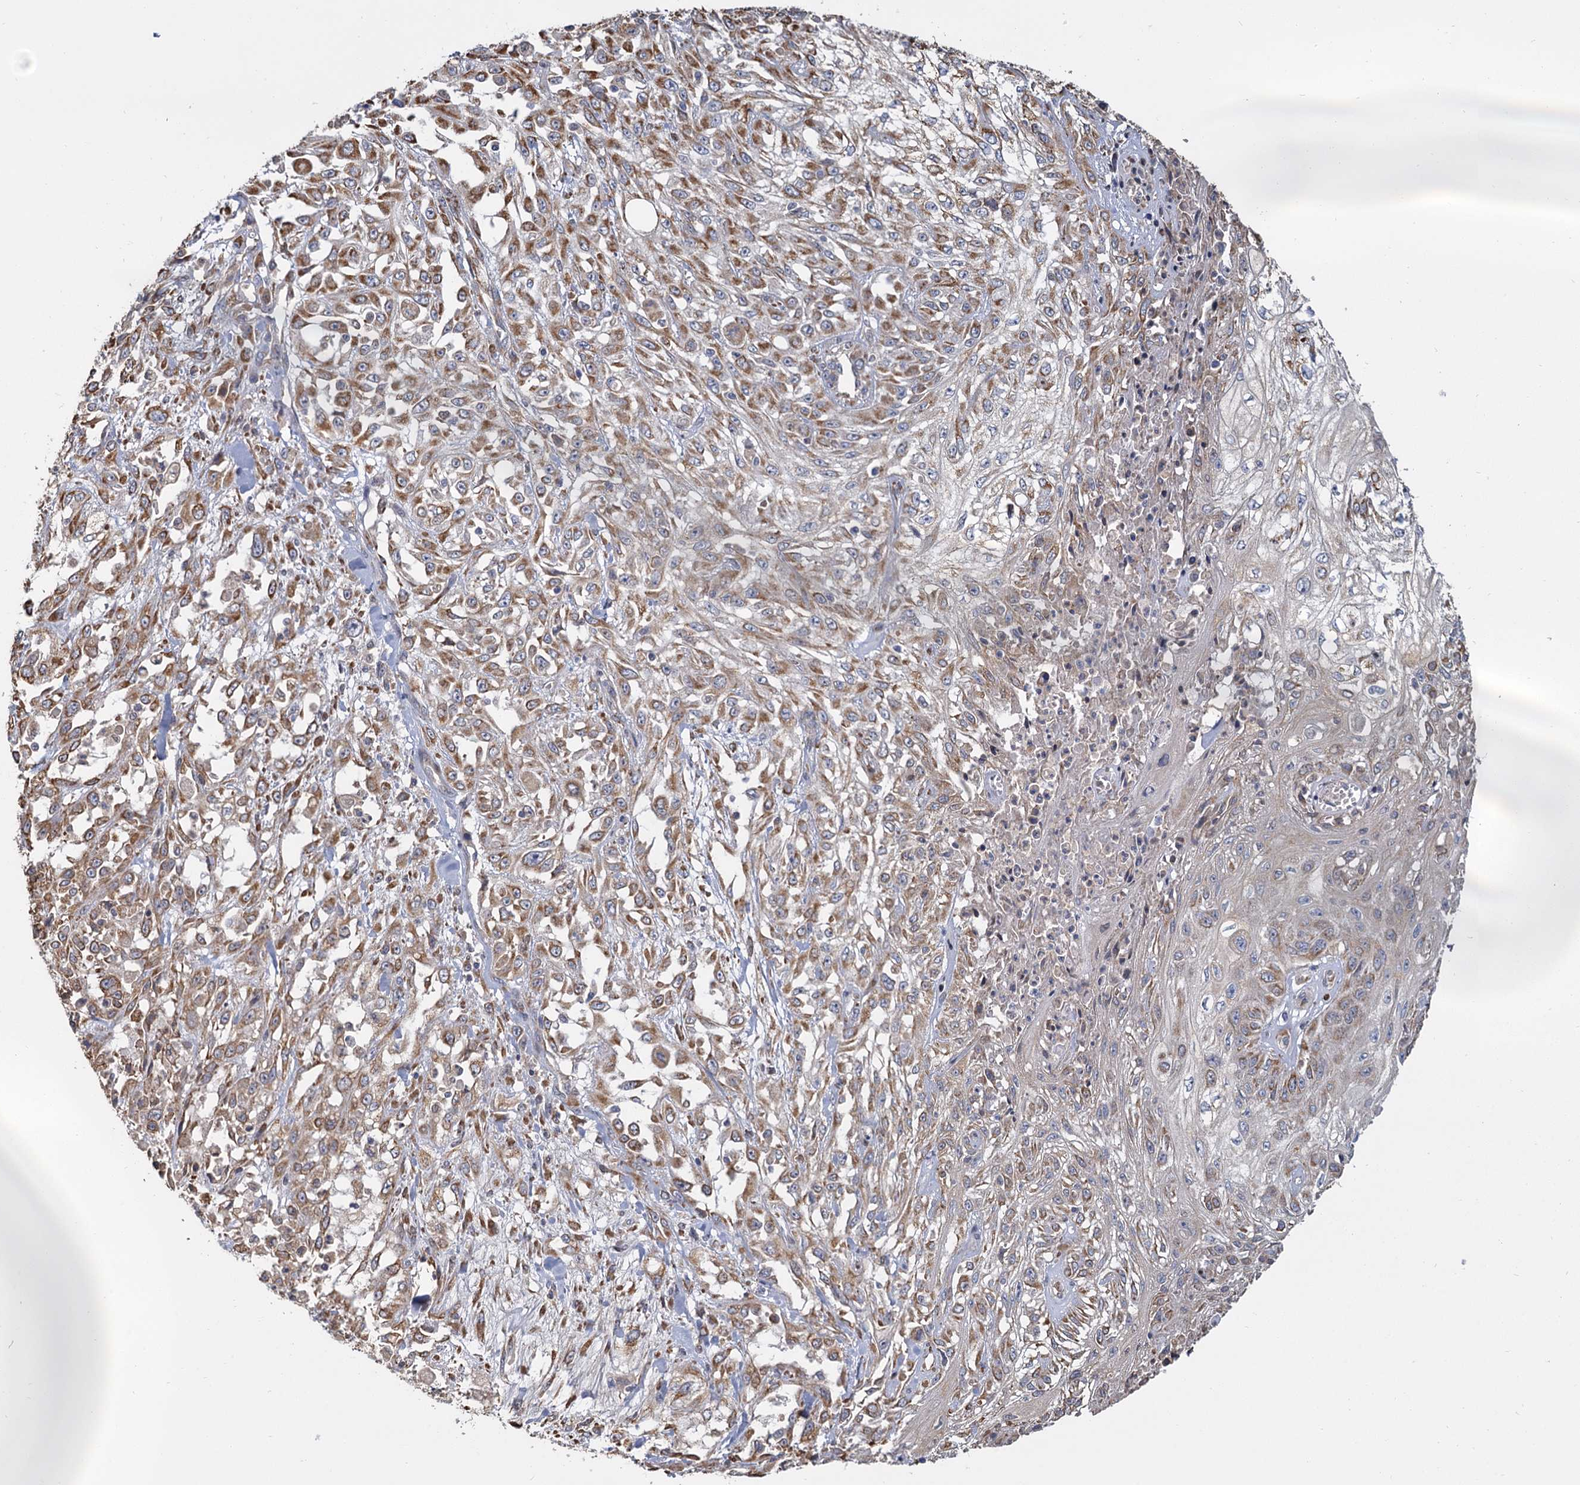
{"staining": {"intensity": "moderate", "quantity": ">75%", "location": "cytoplasmic/membranous"}, "tissue": "skin cancer", "cell_type": "Tumor cells", "image_type": "cancer", "snomed": [{"axis": "morphology", "description": "Squamous cell carcinoma, NOS"}, {"axis": "morphology", "description": "Squamous cell carcinoma, metastatic, NOS"}, {"axis": "topography", "description": "Skin"}, {"axis": "topography", "description": "Lymph node"}], "caption": "Protein expression analysis of squamous cell carcinoma (skin) demonstrates moderate cytoplasmic/membranous staining in approximately >75% of tumor cells.", "gene": "LRRC51", "patient": {"sex": "male", "age": 75}}